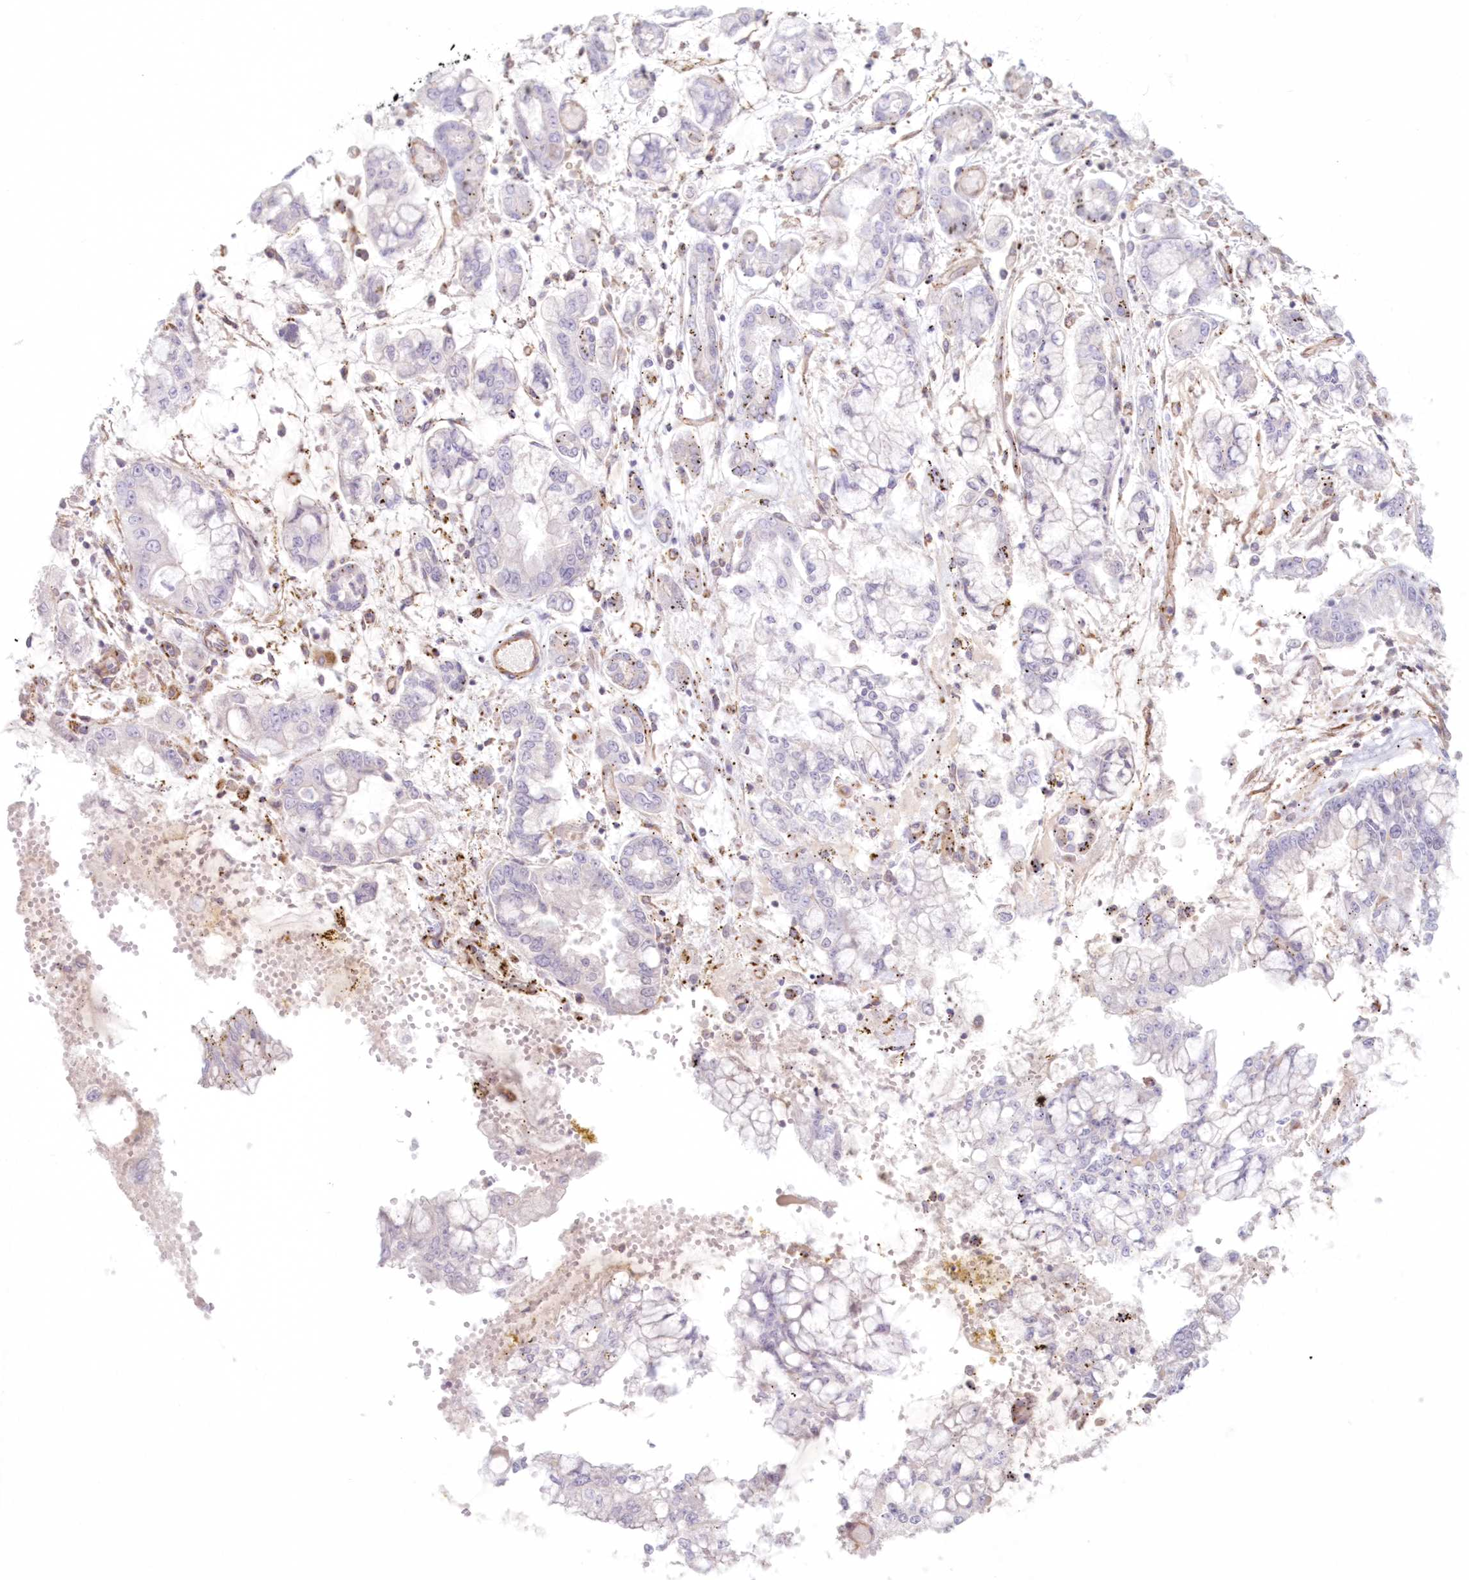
{"staining": {"intensity": "negative", "quantity": "none", "location": "none"}, "tissue": "stomach cancer", "cell_type": "Tumor cells", "image_type": "cancer", "snomed": [{"axis": "morphology", "description": "Normal tissue, NOS"}, {"axis": "morphology", "description": "Adenocarcinoma, NOS"}, {"axis": "topography", "description": "Stomach, upper"}, {"axis": "topography", "description": "Stomach"}], "caption": "There is no significant staining in tumor cells of stomach adenocarcinoma.", "gene": "DMRTB1", "patient": {"sex": "male", "age": 76}}